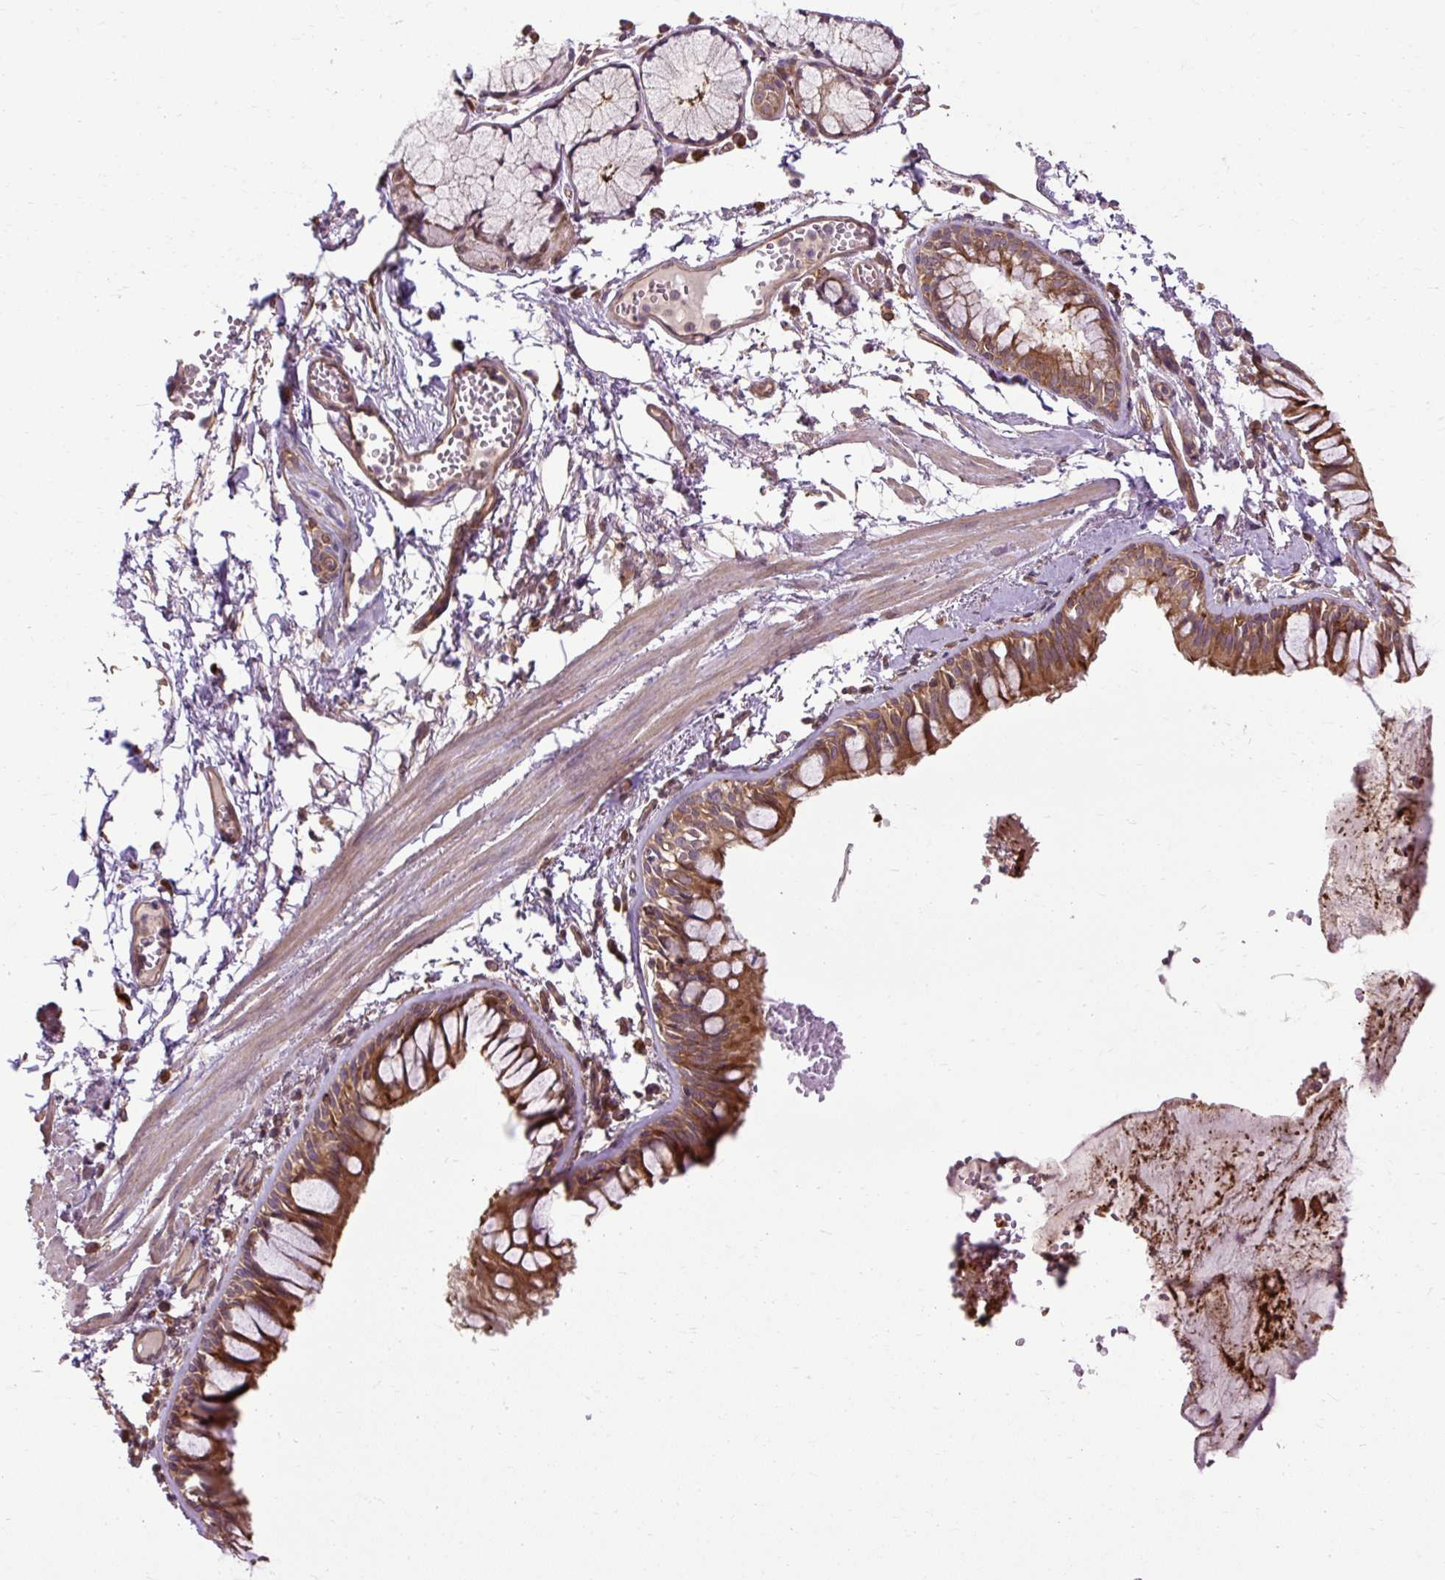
{"staining": {"intensity": "moderate", "quantity": ">75%", "location": "cytoplasmic/membranous"}, "tissue": "bronchus", "cell_type": "Respiratory epithelial cells", "image_type": "normal", "snomed": [{"axis": "morphology", "description": "Normal tissue, NOS"}, {"axis": "topography", "description": "Cartilage tissue"}, {"axis": "topography", "description": "Bronchus"}], "caption": "Immunohistochemistry (IHC) histopathology image of benign bronchus: human bronchus stained using immunohistochemistry (IHC) demonstrates medium levels of moderate protein expression localized specifically in the cytoplasmic/membranous of respiratory epithelial cells, appearing as a cytoplasmic/membranous brown color.", "gene": "FLRT1", "patient": {"sex": "male", "age": 78}}